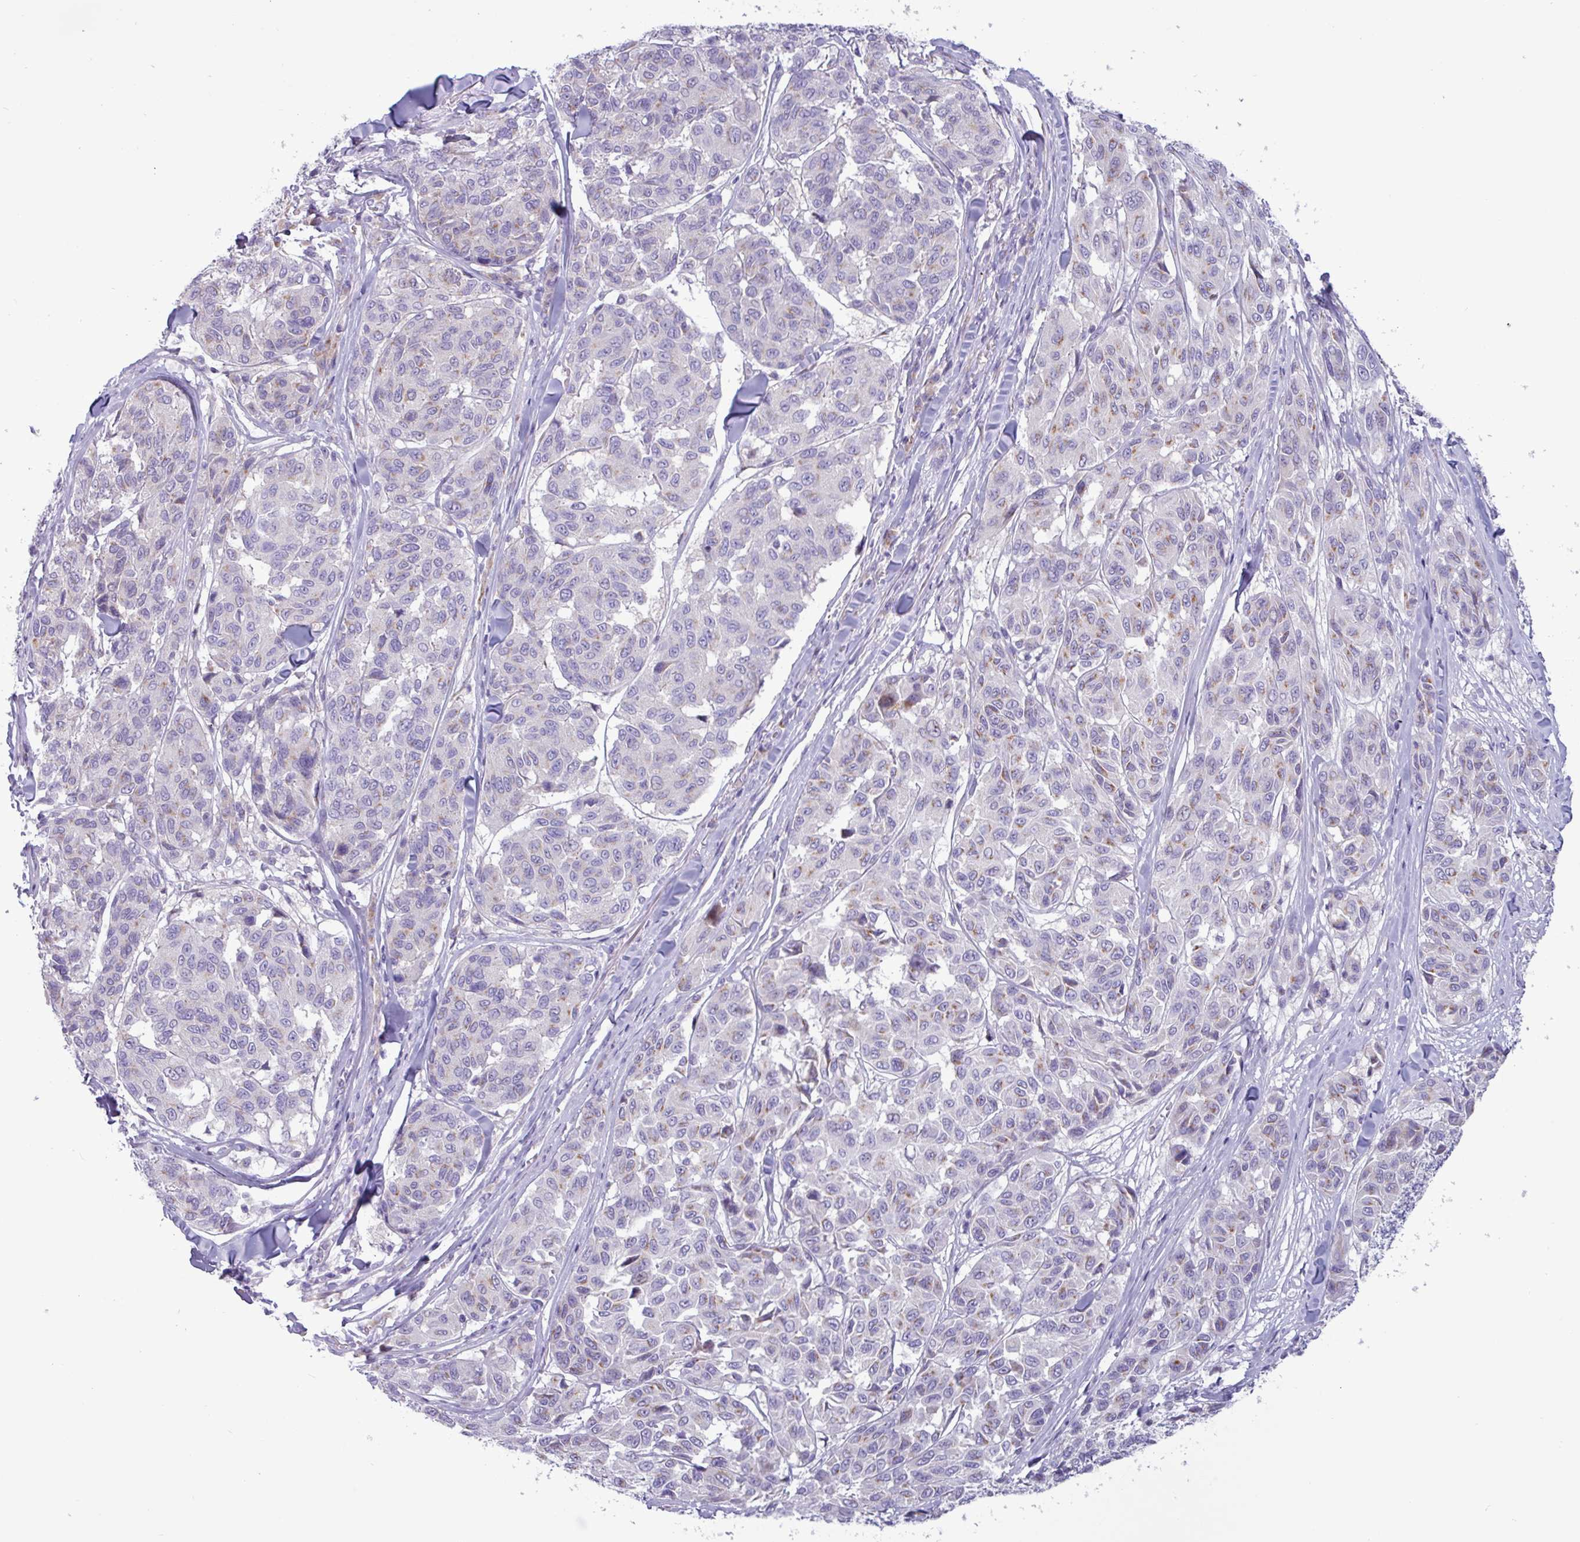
{"staining": {"intensity": "weak", "quantity": "25%-75%", "location": "cytoplasmic/membranous"}, "tissue": "melanoma", "cell_type": "Tumor cells", "image_type": "cancer", "snomed": [{"axis": "morphology", "description": "Malignant melanoma, NOS"}, {"axis": "topography", "description": "Skin"}], "caption": "This micrograph displays immunohistochemistry staining of melanoma, with low weak cytoplasmic/membranous expression in about 25%-75% of tumor cells.", "gene": "STIMATE", "patient": {"sex": "female", "age": 66}}